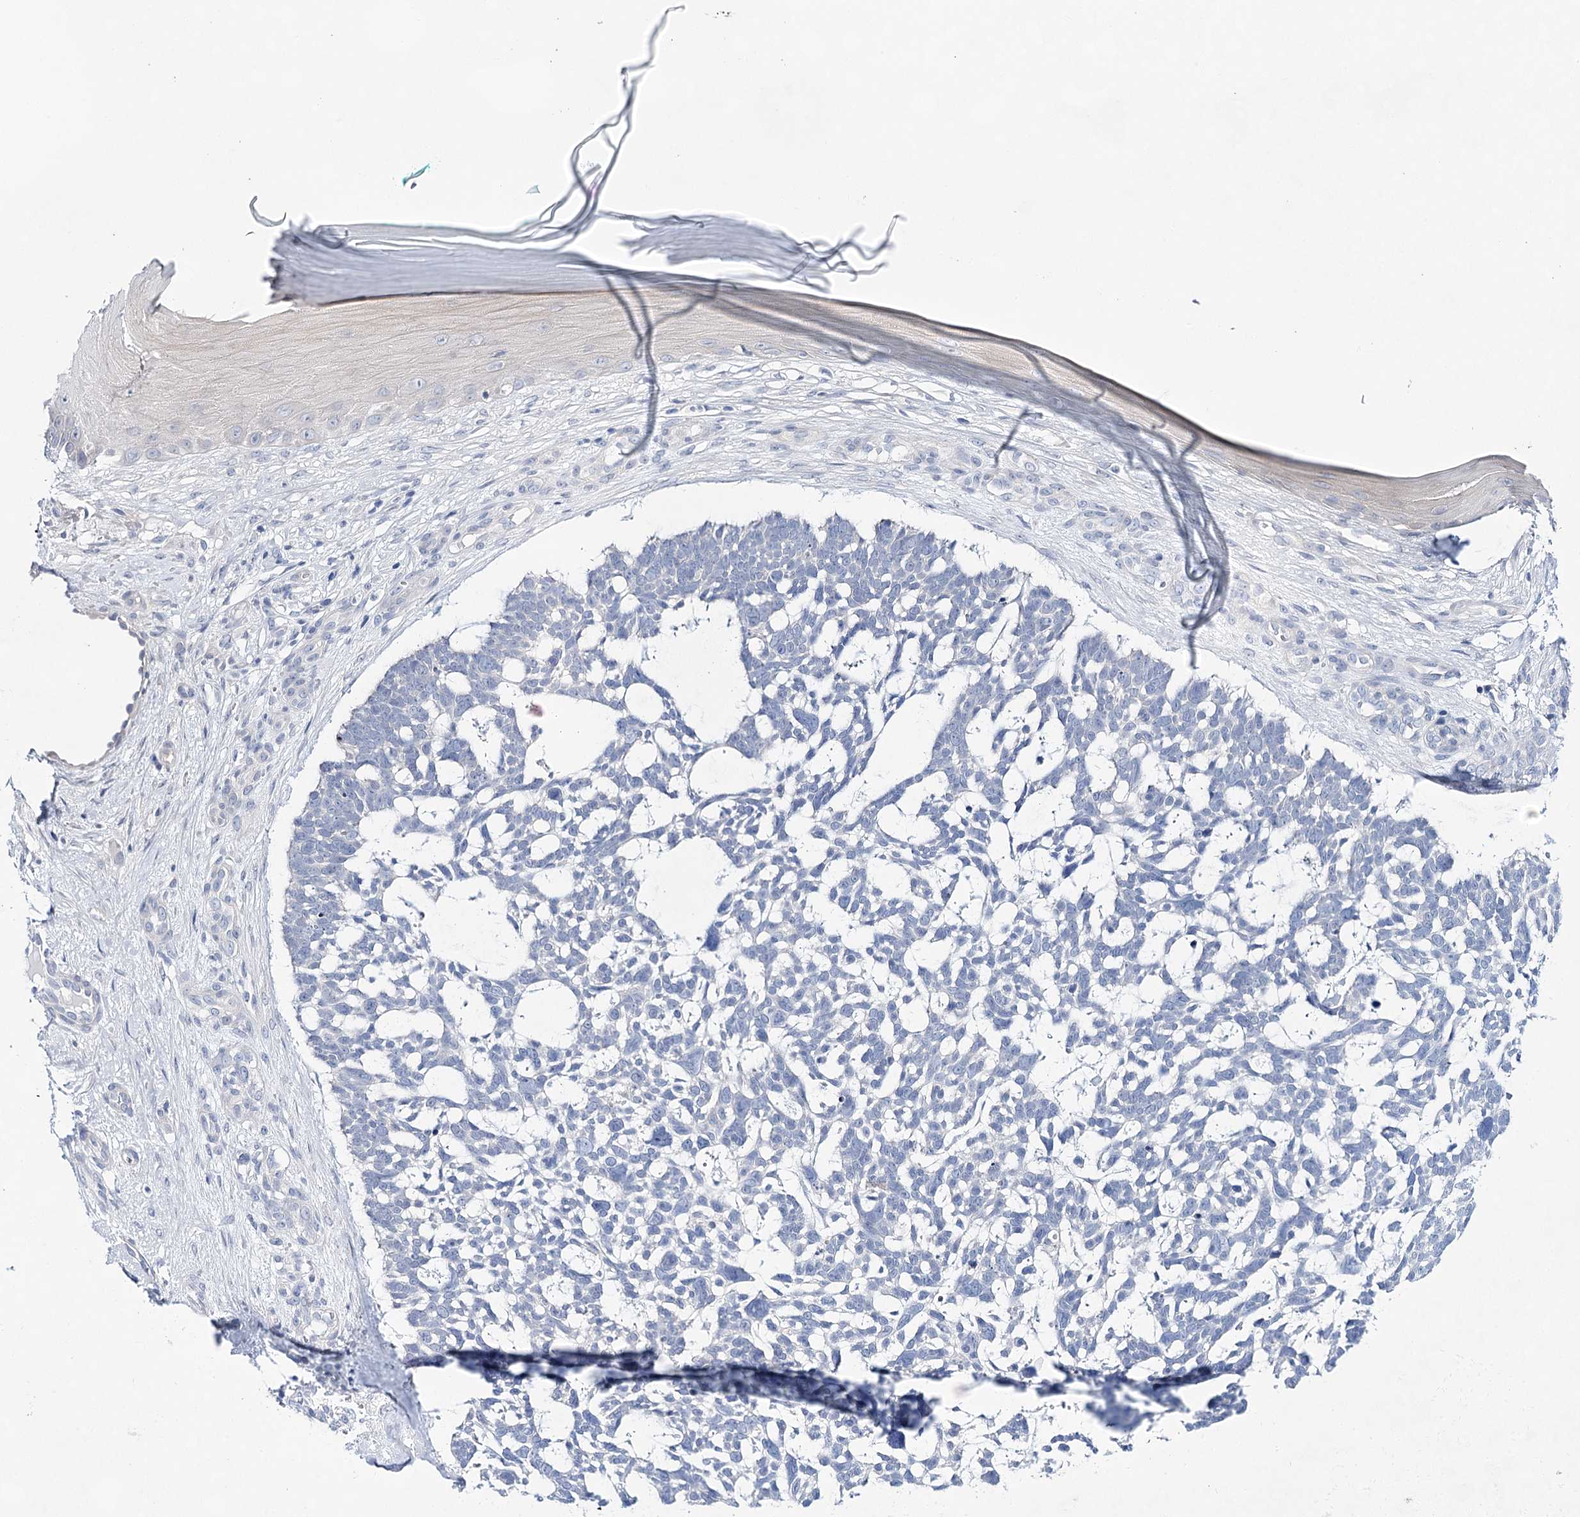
{"staining": {"intensity": "negative", "quantity": "none", "location": "none"}, "tissue": "skin cancer", "cell_type": "Tumor cells", "image_type": "cancer", "snomed": [{"axis": "morphology", "description": "Basal cell carcinoma"}, {"axis": "topography", "description": "Skin"}], "caption": "Photomicrograph shows no protein staining in tumor cells of basal cell carcinoma (skin) tissue.", "gene": "LALBA", "patient": {"sex": "male", "age": 88}}